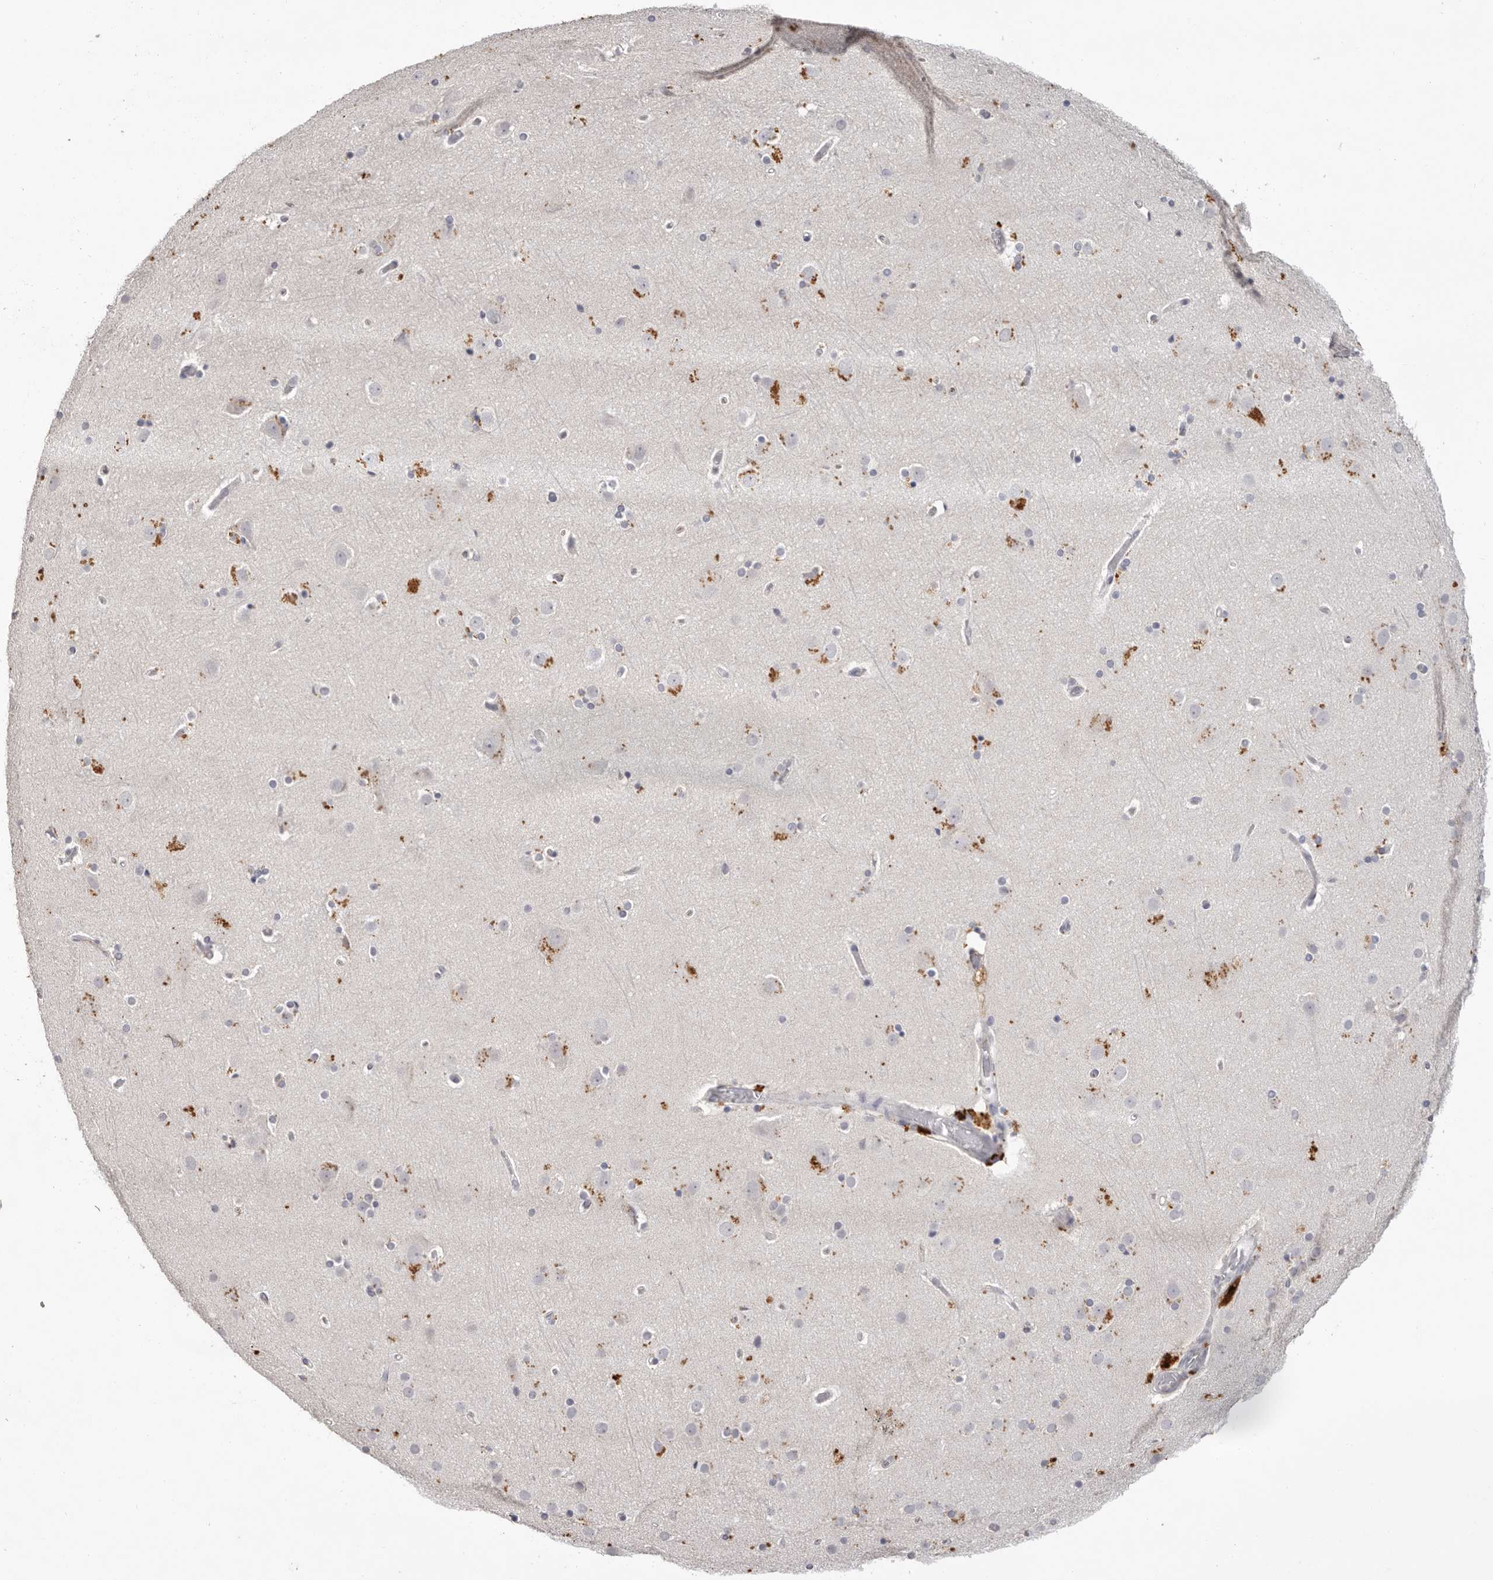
{"staining": {"intensity": "negative", "quantity": "none", "location": "none"}, "tissue": "cerebral cortex", "cell_type": "Endothelial cells", "image_type": "normal", "snomed": [{"axis": "morphology", "description": "Normal tissue, NOS"}, {"axis": "topography", "description": "Cerebral cortex"}], "caption": "Immunohistochemistry micrograph of benign human cerebral cortex stained for a protein (brown), which displays no staining in endothelial cells. The staining is performed using DAB (3,3'-diaminobenzidine) brown chromogen with nuclei counter-stained in using hematoxylin.", "gene": "SCUBE2", "patient": {"sex": "male", "age": 57}}